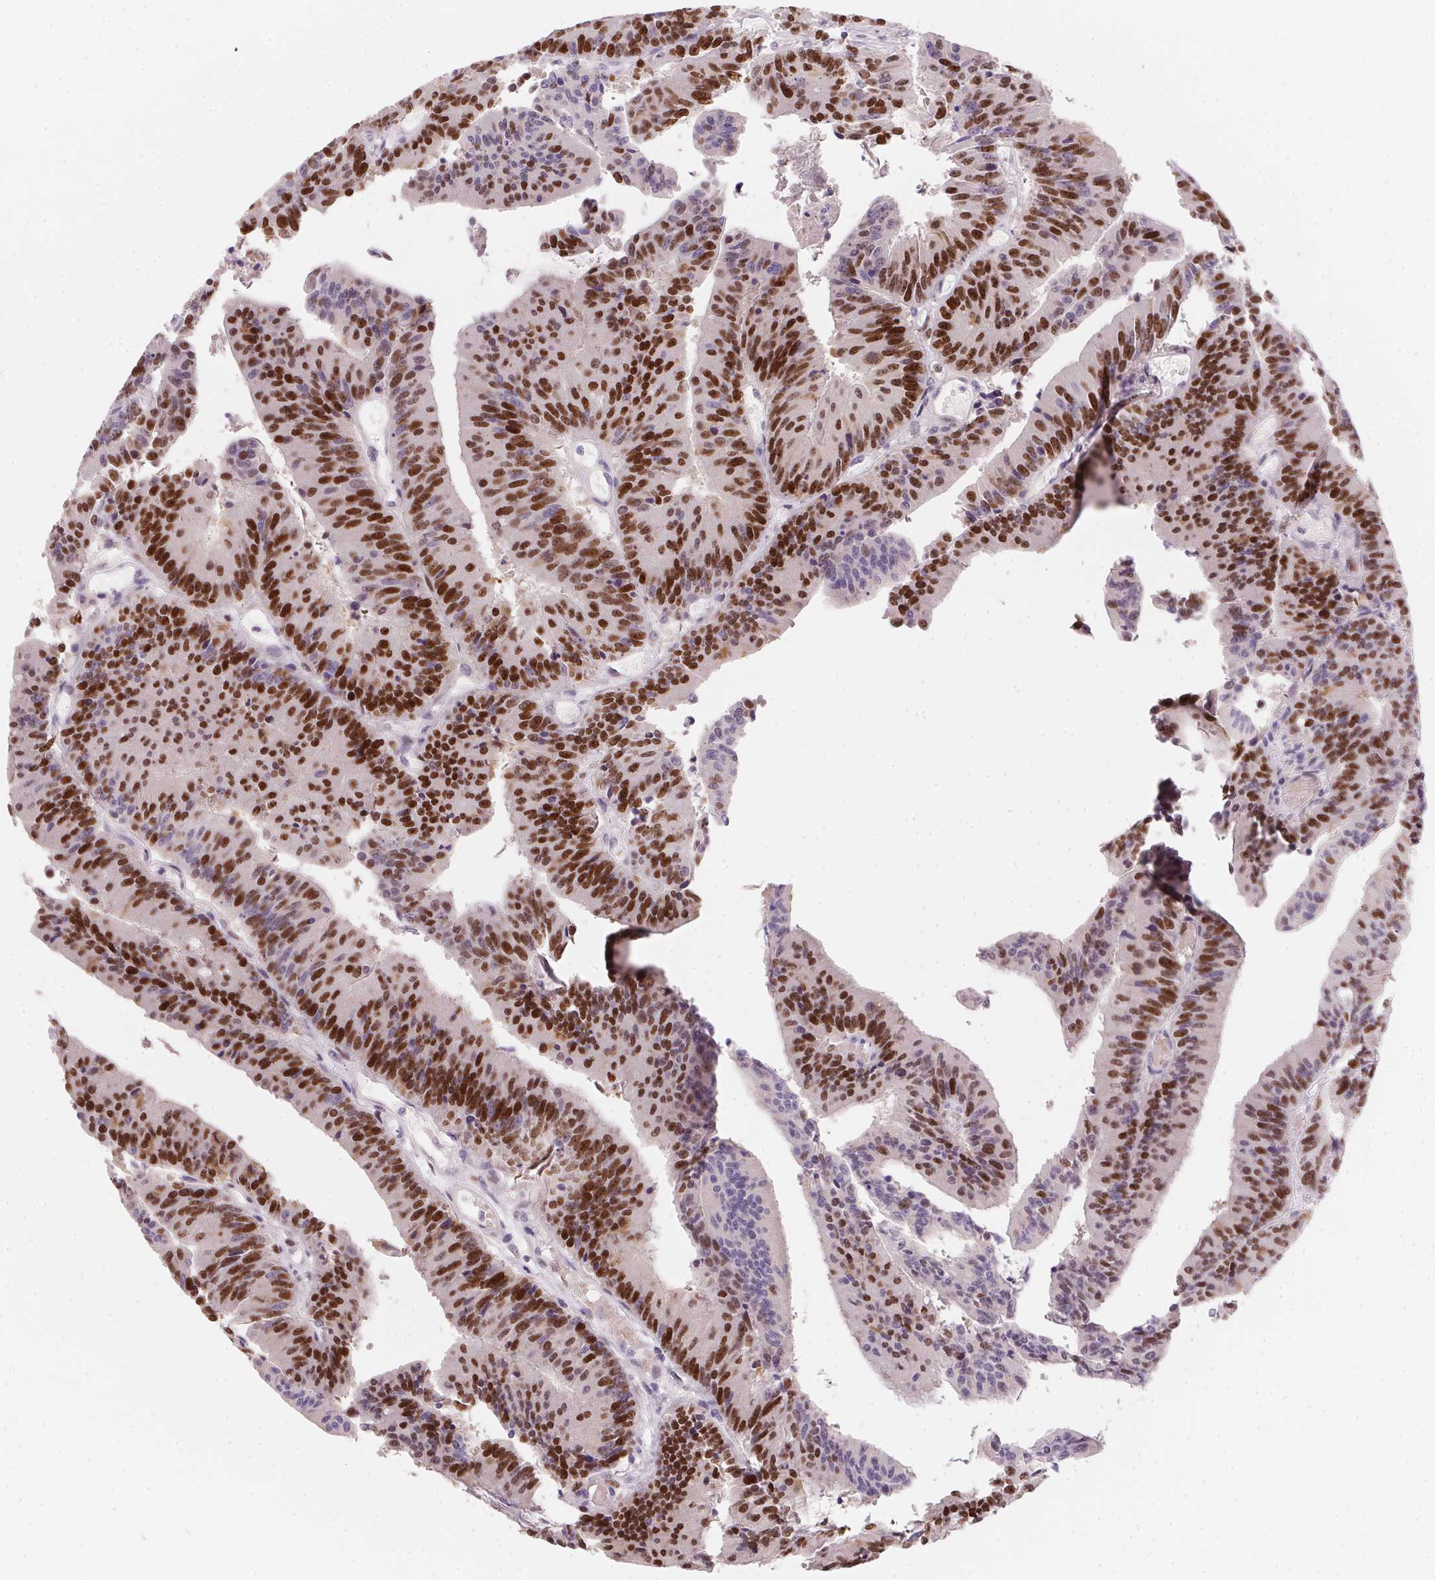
{"staining": {"intensity": "strong", "quantity": "25%-75%", "location": "nuclear"}, "tissue": "colorectal cancer", "cell_type": "Tumor cells", "image_type": "cancer", "snomed": [{"axis": "morphology", "description": "Adenocarcinoma, NOS"}, {"axis": "topography", "description": "Colon"}], "caption": "A high-resolution image shows immunohistochemistry (IHC) staining of adenocarcinoma (colorectal), which demonstrates strong nuclear expression in about 25%-75% of tumor cells.", "gene": "HELLS", "patient": {"sex": "female", "age": 78}}